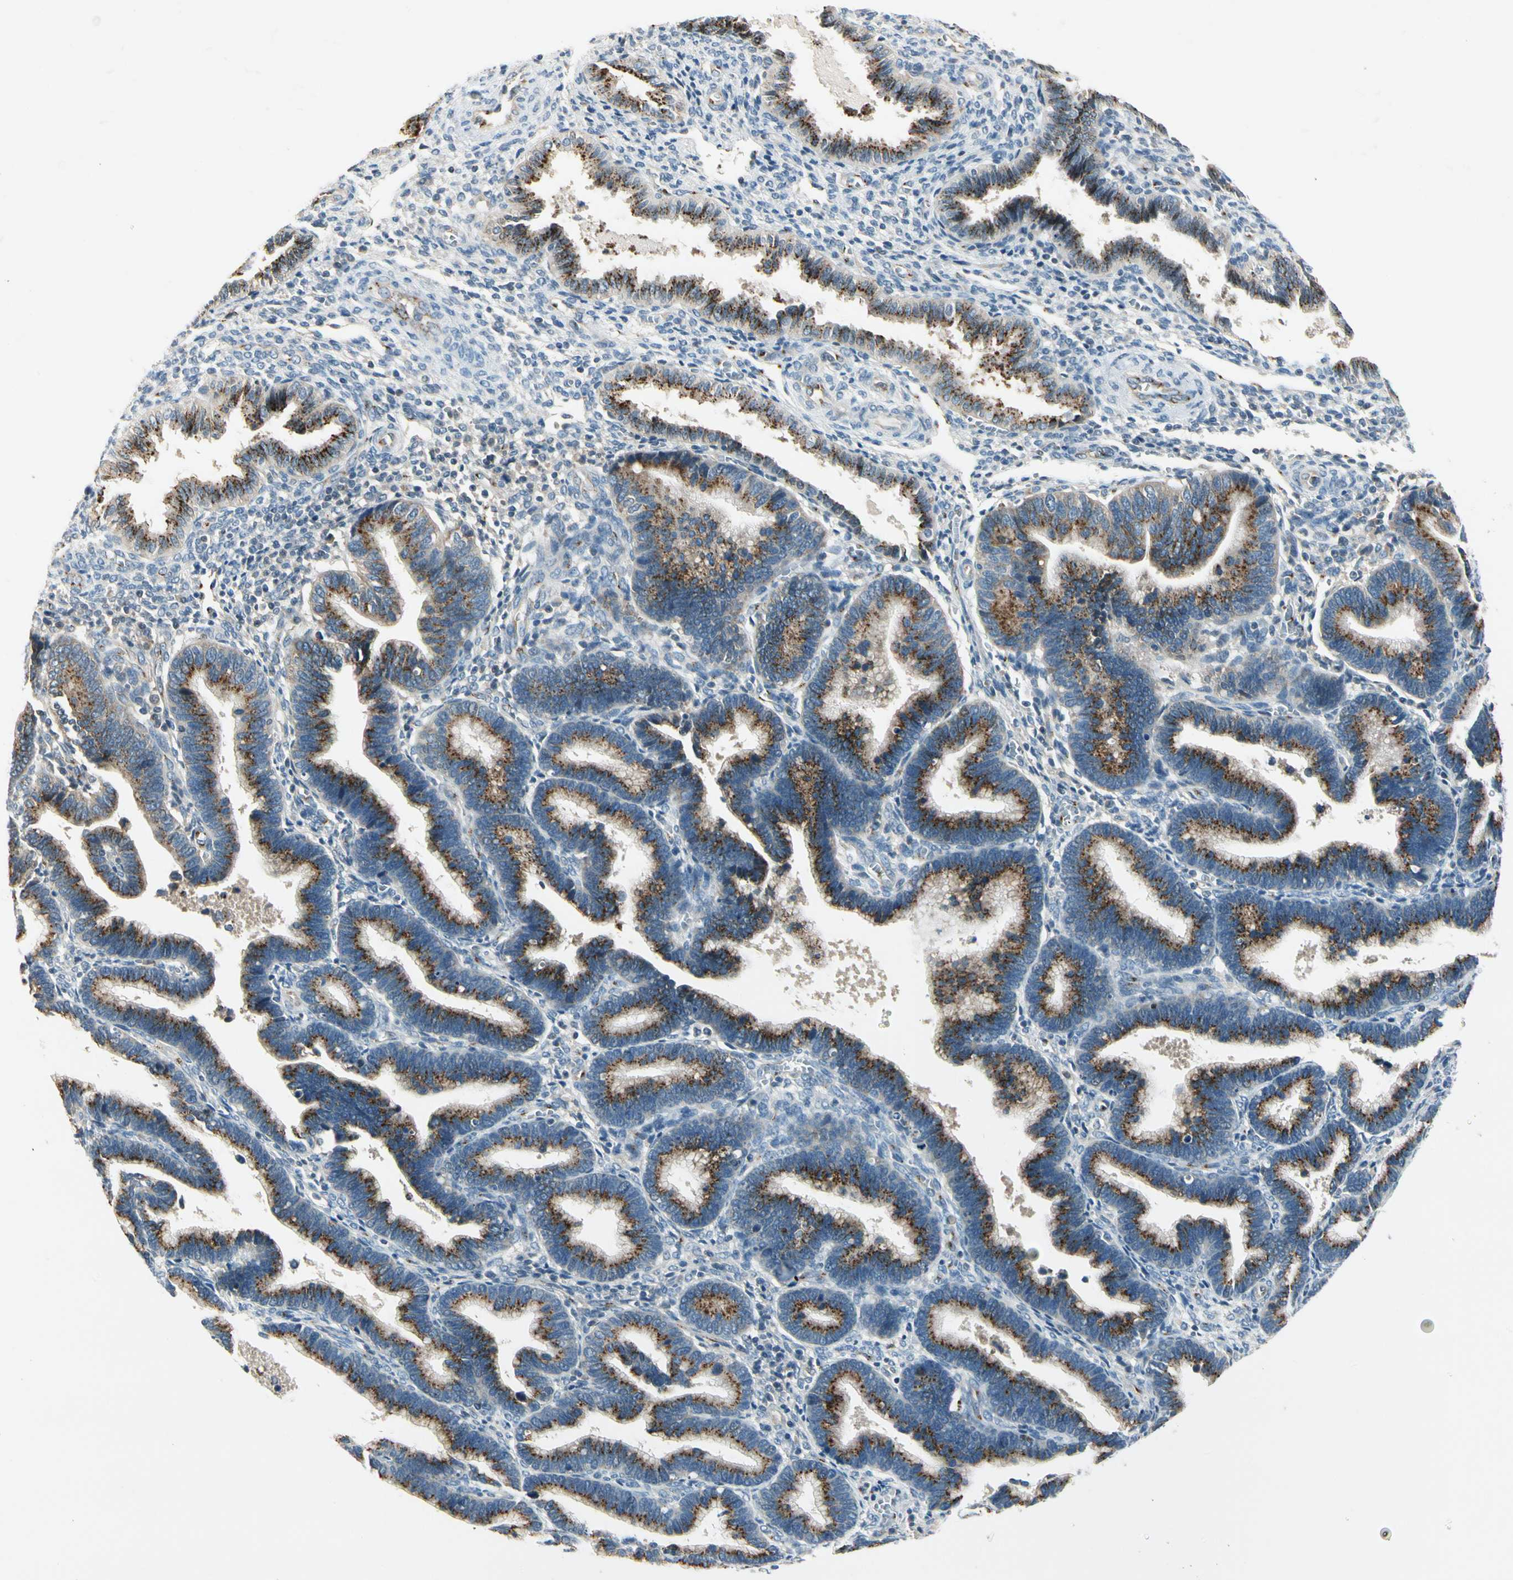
{"staining": {"intensity": "negative", "quantity": "none", "location": "none"}, "tissue": "endometrium", "cell_type": "Cells in endometrial stroma", "image_type": "normal", "snomed": [{"axis": "morphology", "description": "Normal tissue, NOS"}, {"axis": "topography", "description": "Endometrium"}], "caption": "A high-resolution histopathology image shows immunohistochemistry (IHC) staining of unremarkable endometrium, which exhibits no significant staining in cells in endometrial stroma.", "gene": "MANSC1", "patient": {"sex": "female", "age": 36}}